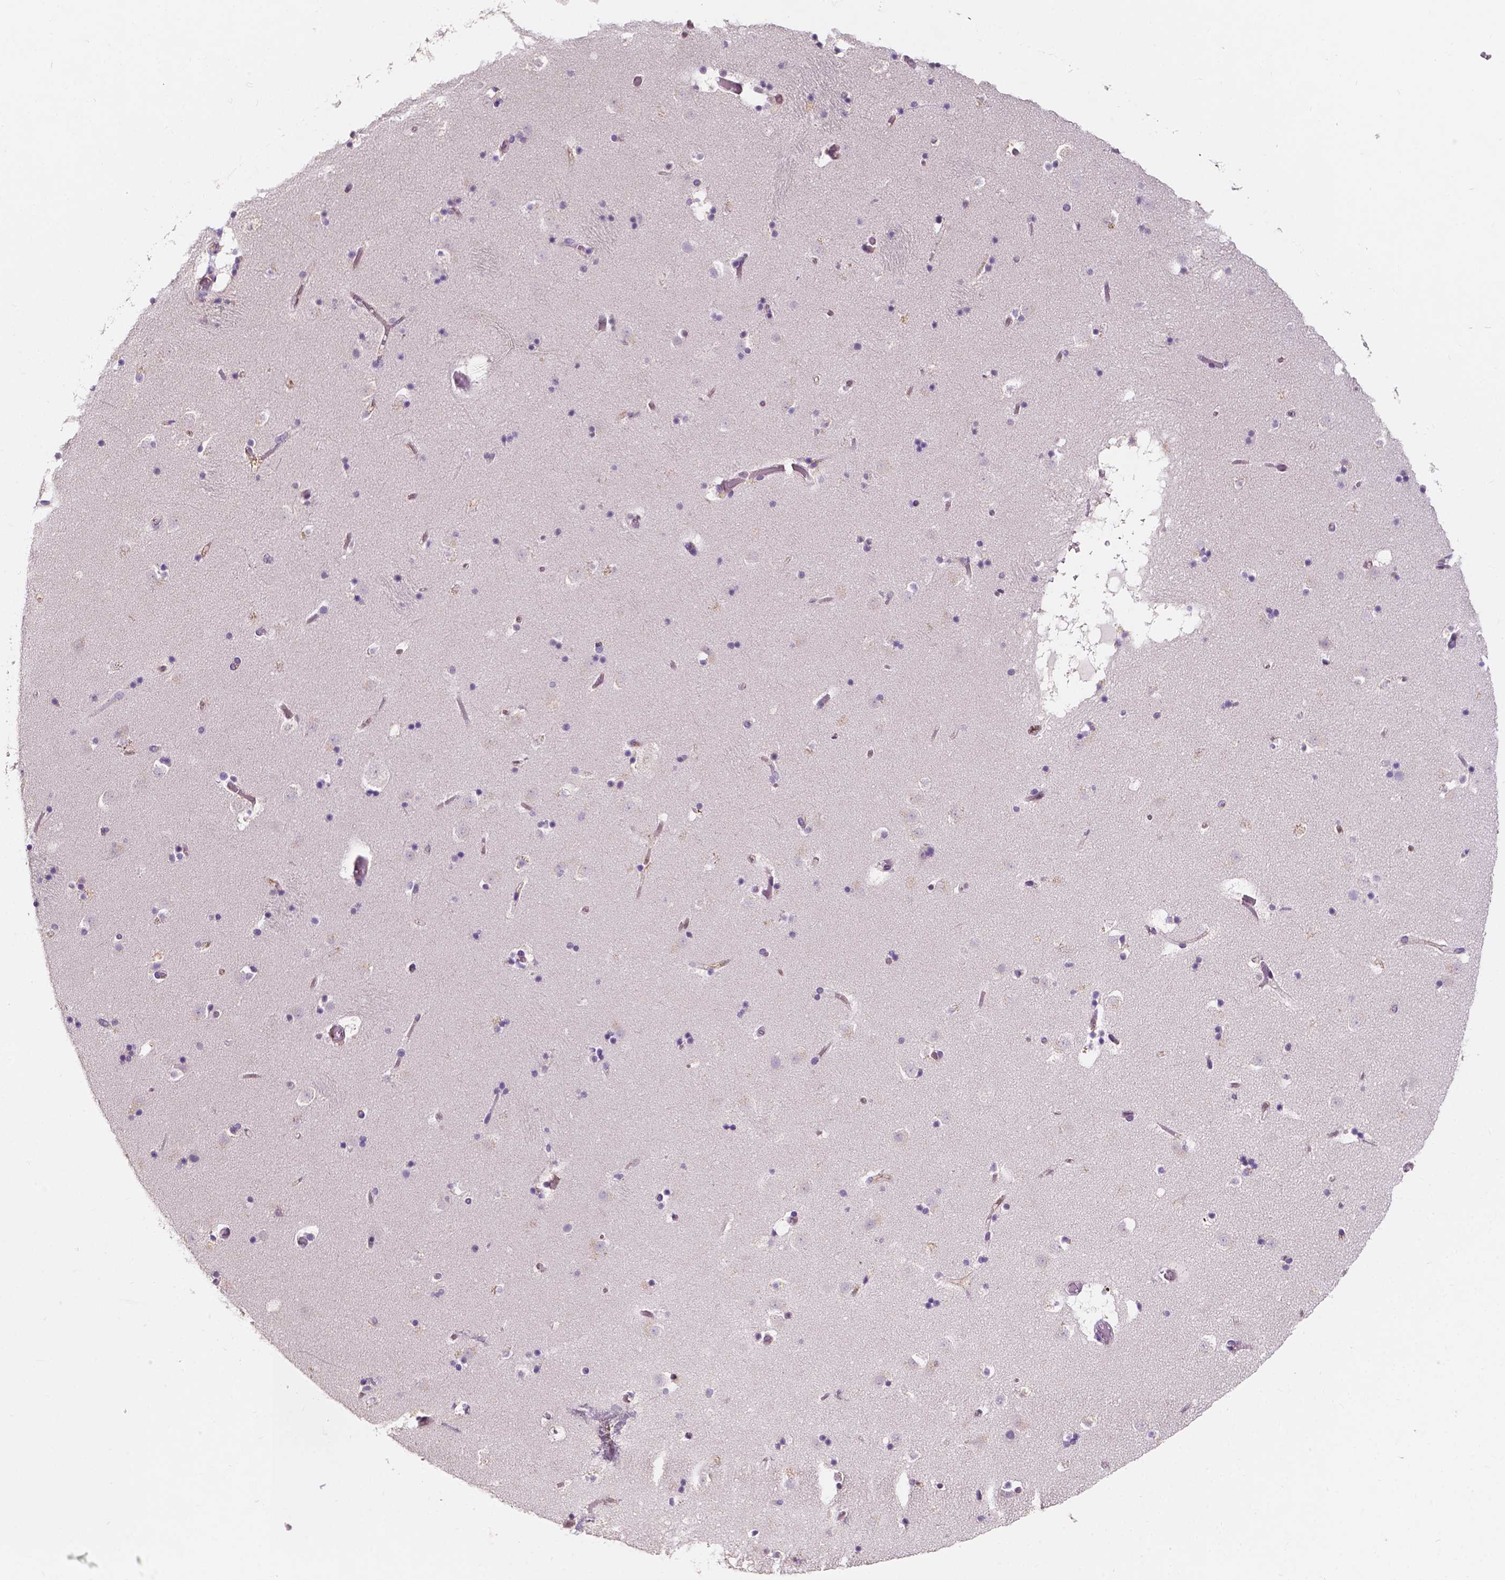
{"staining": {"intensity": "negative", "quantity": "none", "location": "none"}, "tissue": "caudate", "cell_type": "Glial cells", "image_type": "normal", "snomed": [{"axis": "morphology", "description": "Normal tissue, NOS"}, {"axis": "topography", "description": "Lateral ventricle wall"}], "caption": "DAB immunohistochemical staining of unremarkable human caudate displays no significant expression in glial cells. (DAB (3,3'-diaminobenzidine) immunohistochemistry, high magnification).", "gene": "SLC22A4", "patient": {"sex": "female", "age": 42}}